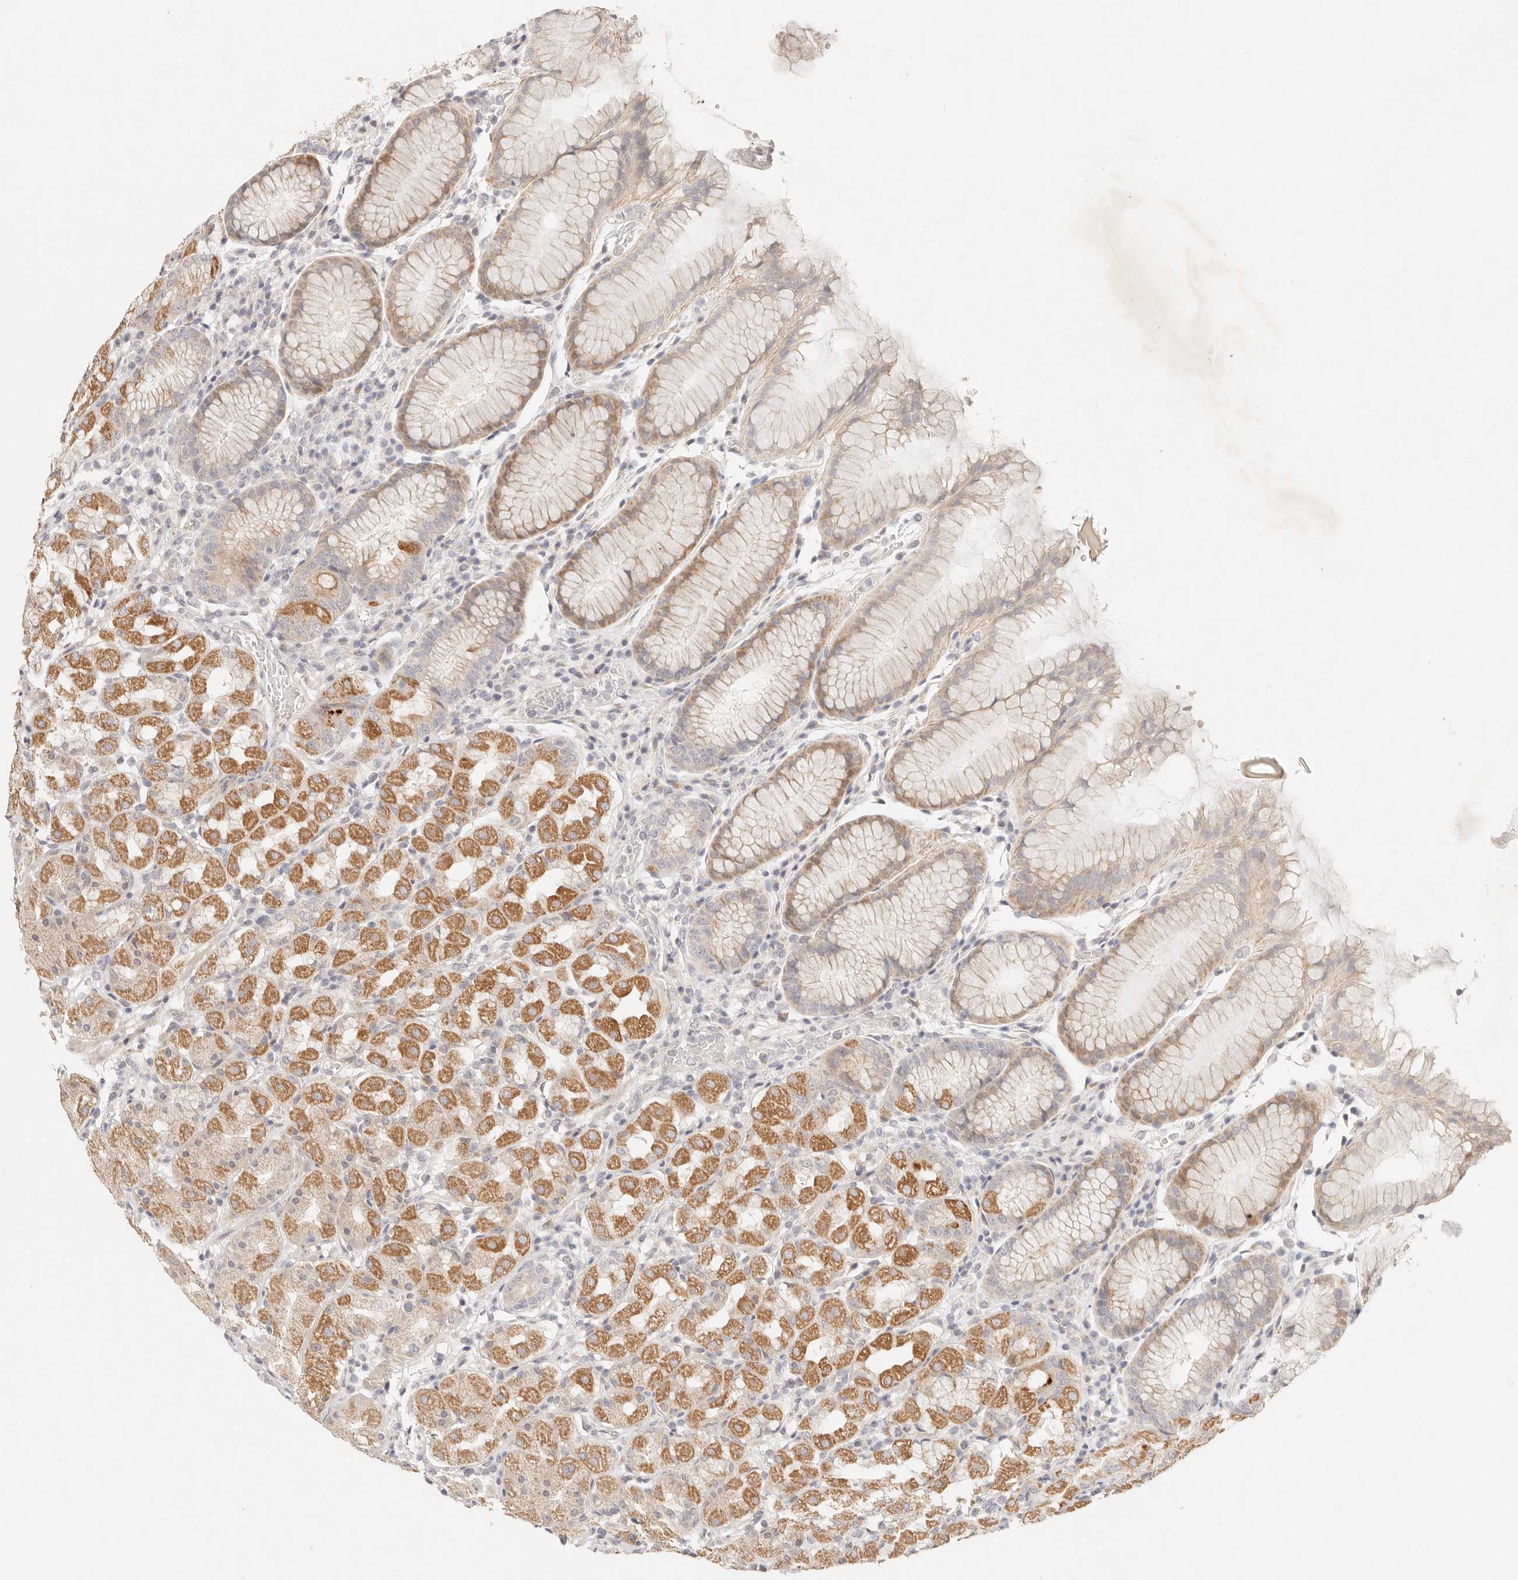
{"staining": {"intensity": "moderate", "quantity": "25%-75%", "location": "cytoplasmic/membranous"}, "tissue": "stomach", "cell_type": "Glandular cells", "image_type": "normal", "snomed": [{"axis": "morphology", "description": "Normal tissue, NOS"}, {"axis": "topography", "description": "Stomach, lower"}], "caption": "Immunohistochemical staining of normal stomach exhibits medium levels of moderate cytoplasmic/membranous expression in approximately 25%-75% of glandular cells. (DAB (3,3'-diaminobenzidine) = brown stain, brightfield microscopy at high magnification).", "gene": "GPR156", "patient": {"sex": "female", "age": 56}}